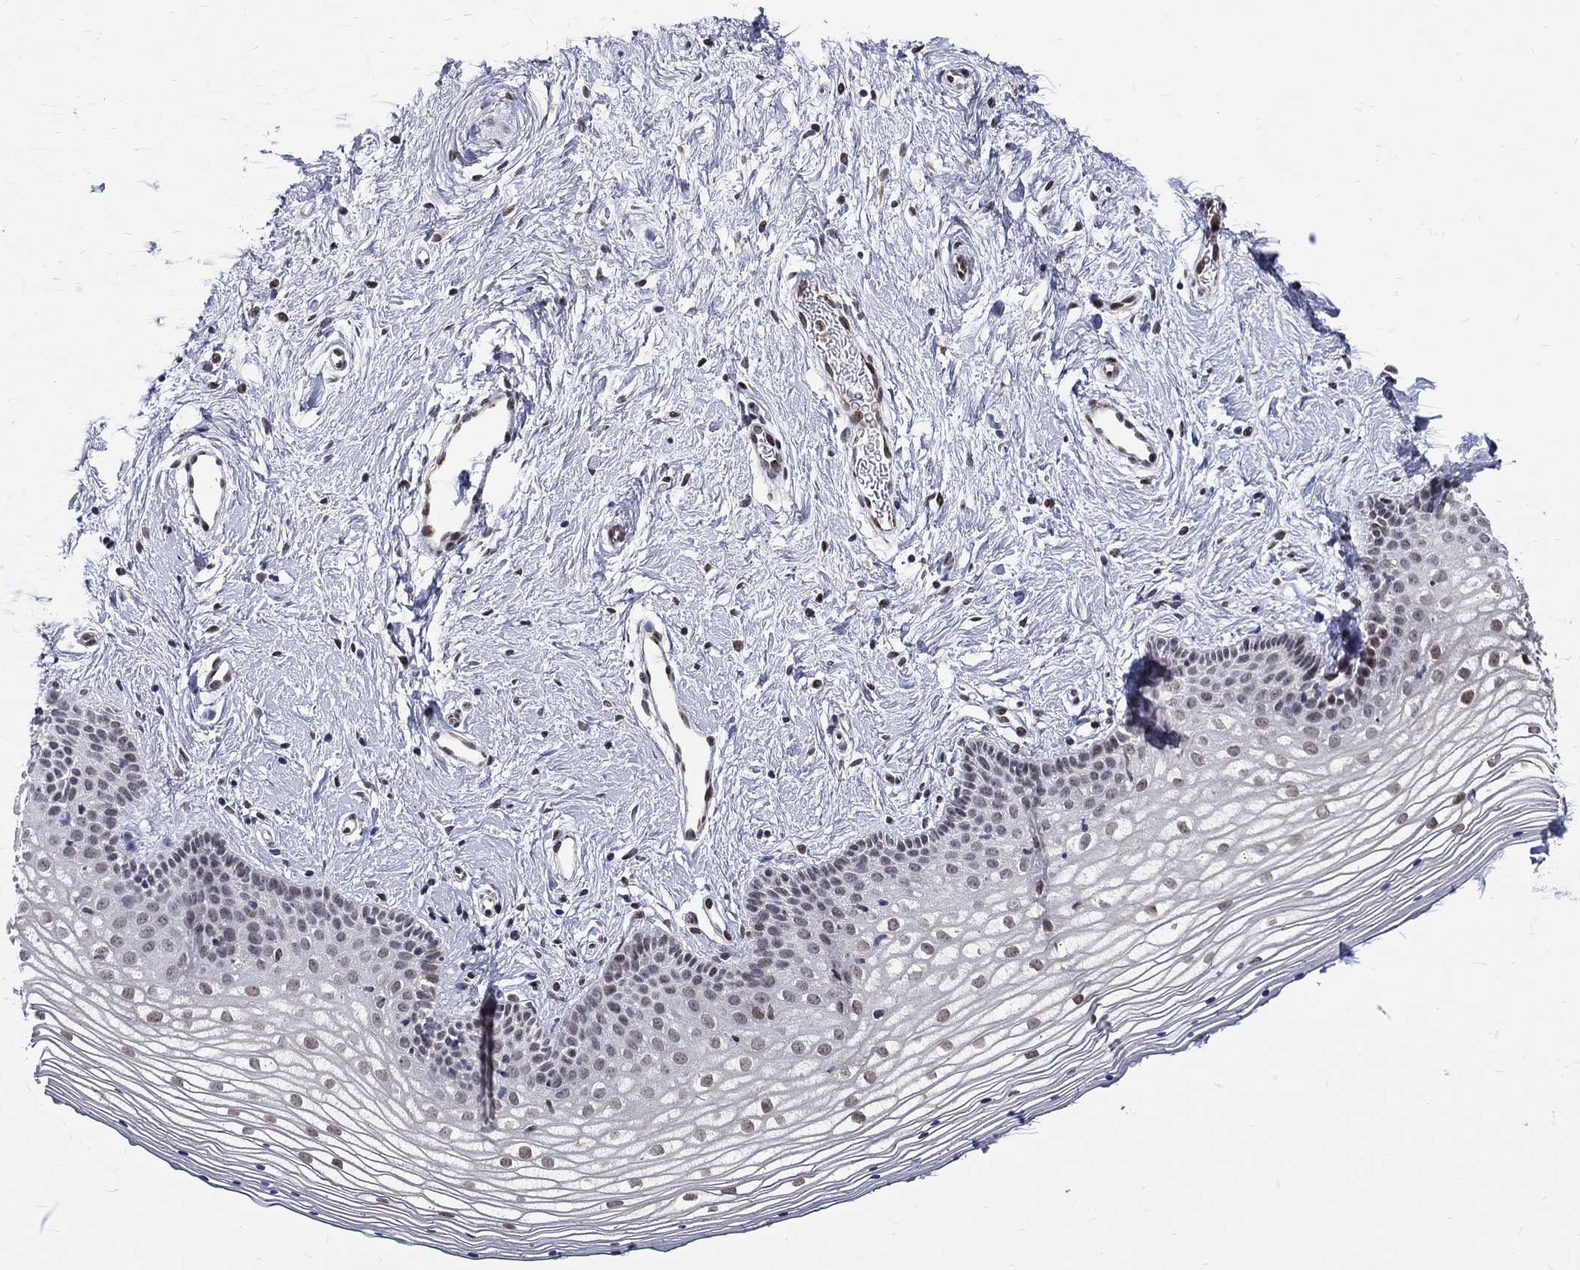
{"staining": {"intensity": "weak", "quantity": "<25%", "location": "nuclear"}, "tissue": "vagina", "cell_type": "Squamous epithelial cells", "image_type": "normal", "snomed": [{"axis": "morphology", "description": "Normal tissue, NOS"}, {"axis": "topography", "description": "Vagina"}], "caption": "High magnification brightfield microscopy of normal vagina stained with DAB (brown) and counterstained with hematoxylin (blue): squamous epithelial cells show no significant positivity.", "gene": "ST6GALNAC1", "patient": {"sex": "female", "age": 36}}